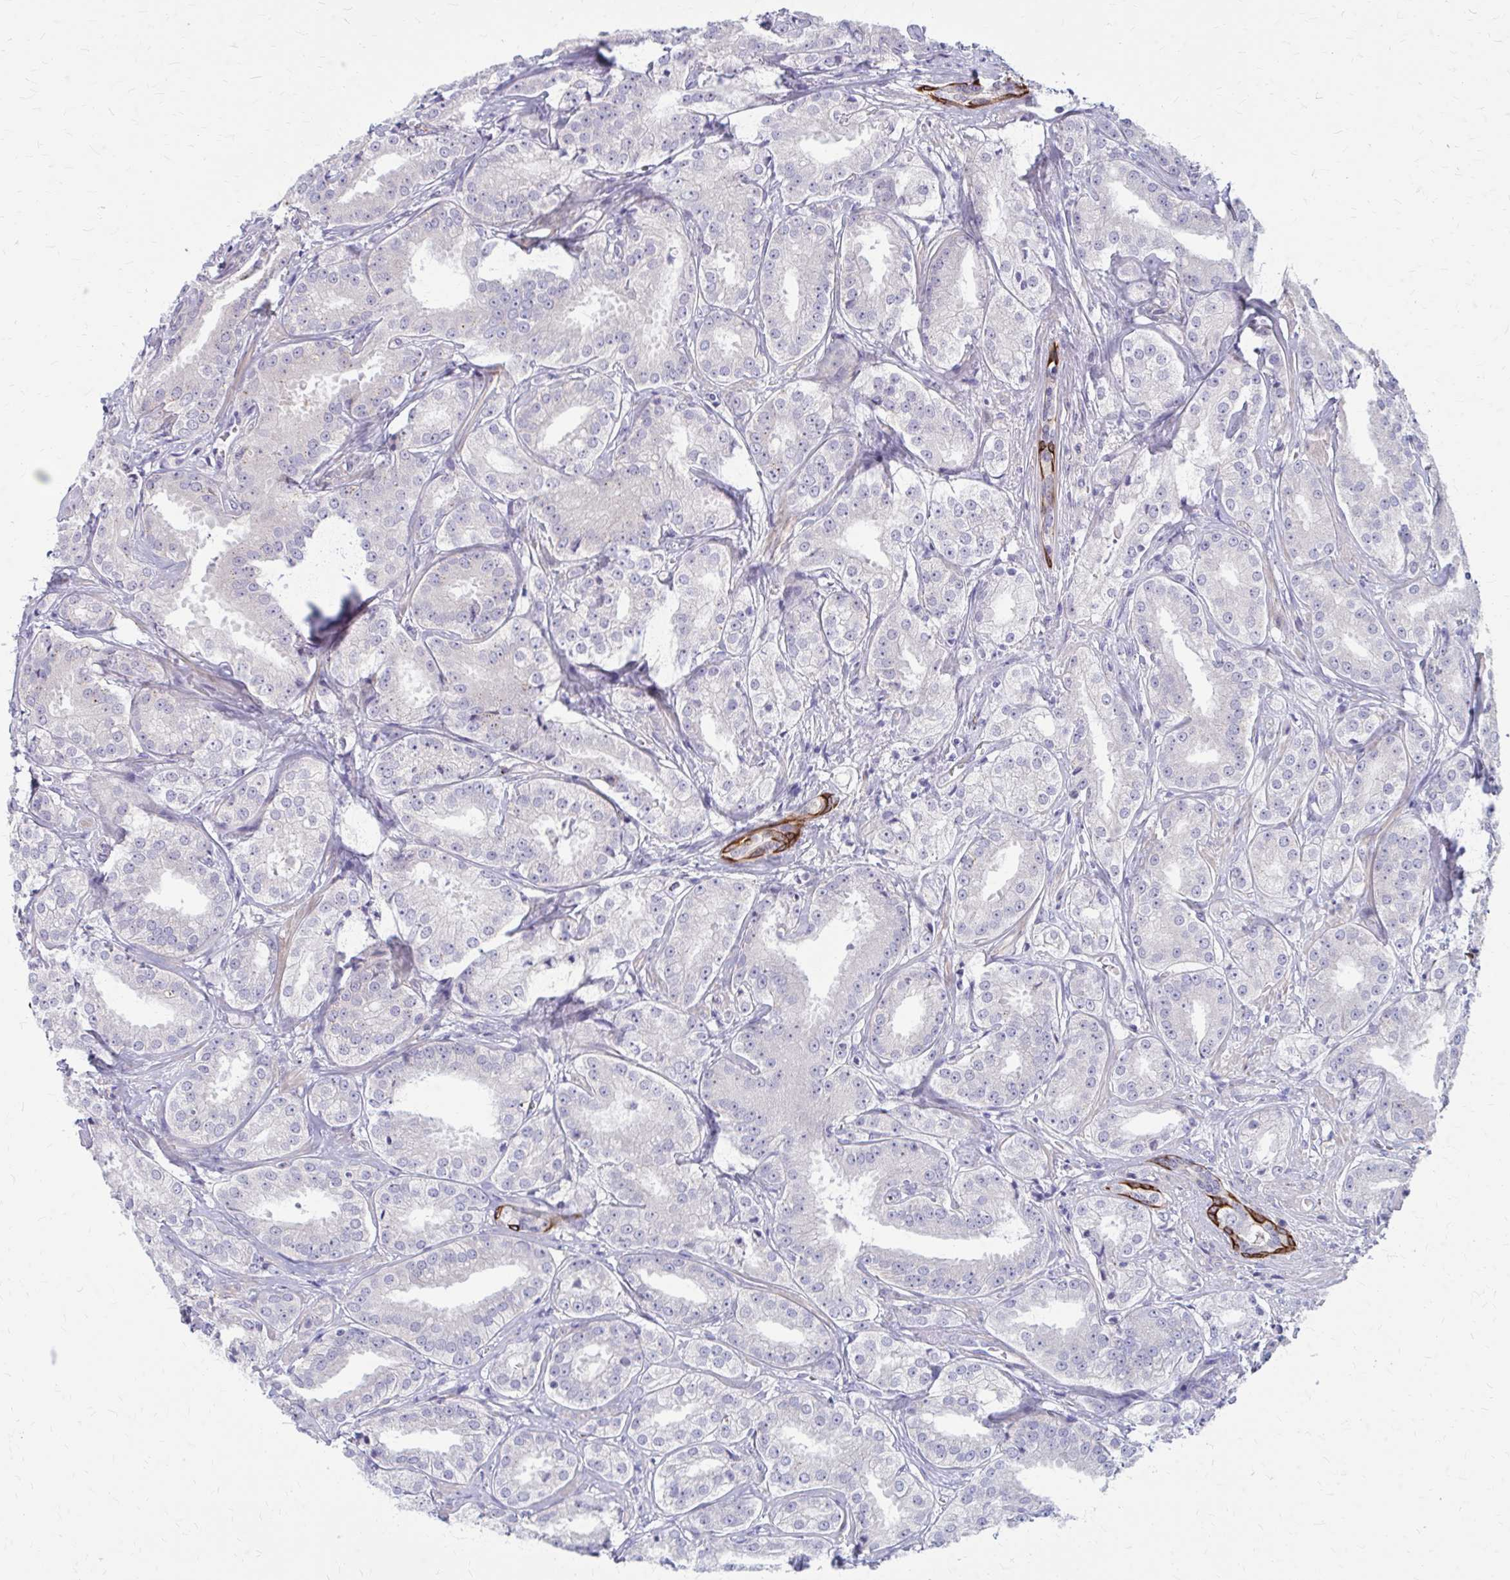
{"staining": {"intensity": "negative", "quantity": "none", "location": "none"}, "tissue": "prostate cancer", "cell_type": "Tumor cells", "image_type": "cancer", "snomed": [{"axis": "morphology", "description": "Adenocarcinoma, High grade"}, {"axis": "topography", "description": "Prostate"}], "caption": "IHC photomicrograph of neoplastic tissue: prostate cancer stained with DAB shows no significant protein expression in tumor cells.", "gene": "GLYATL2", "patient": {"sex": "male", "age": 64}}